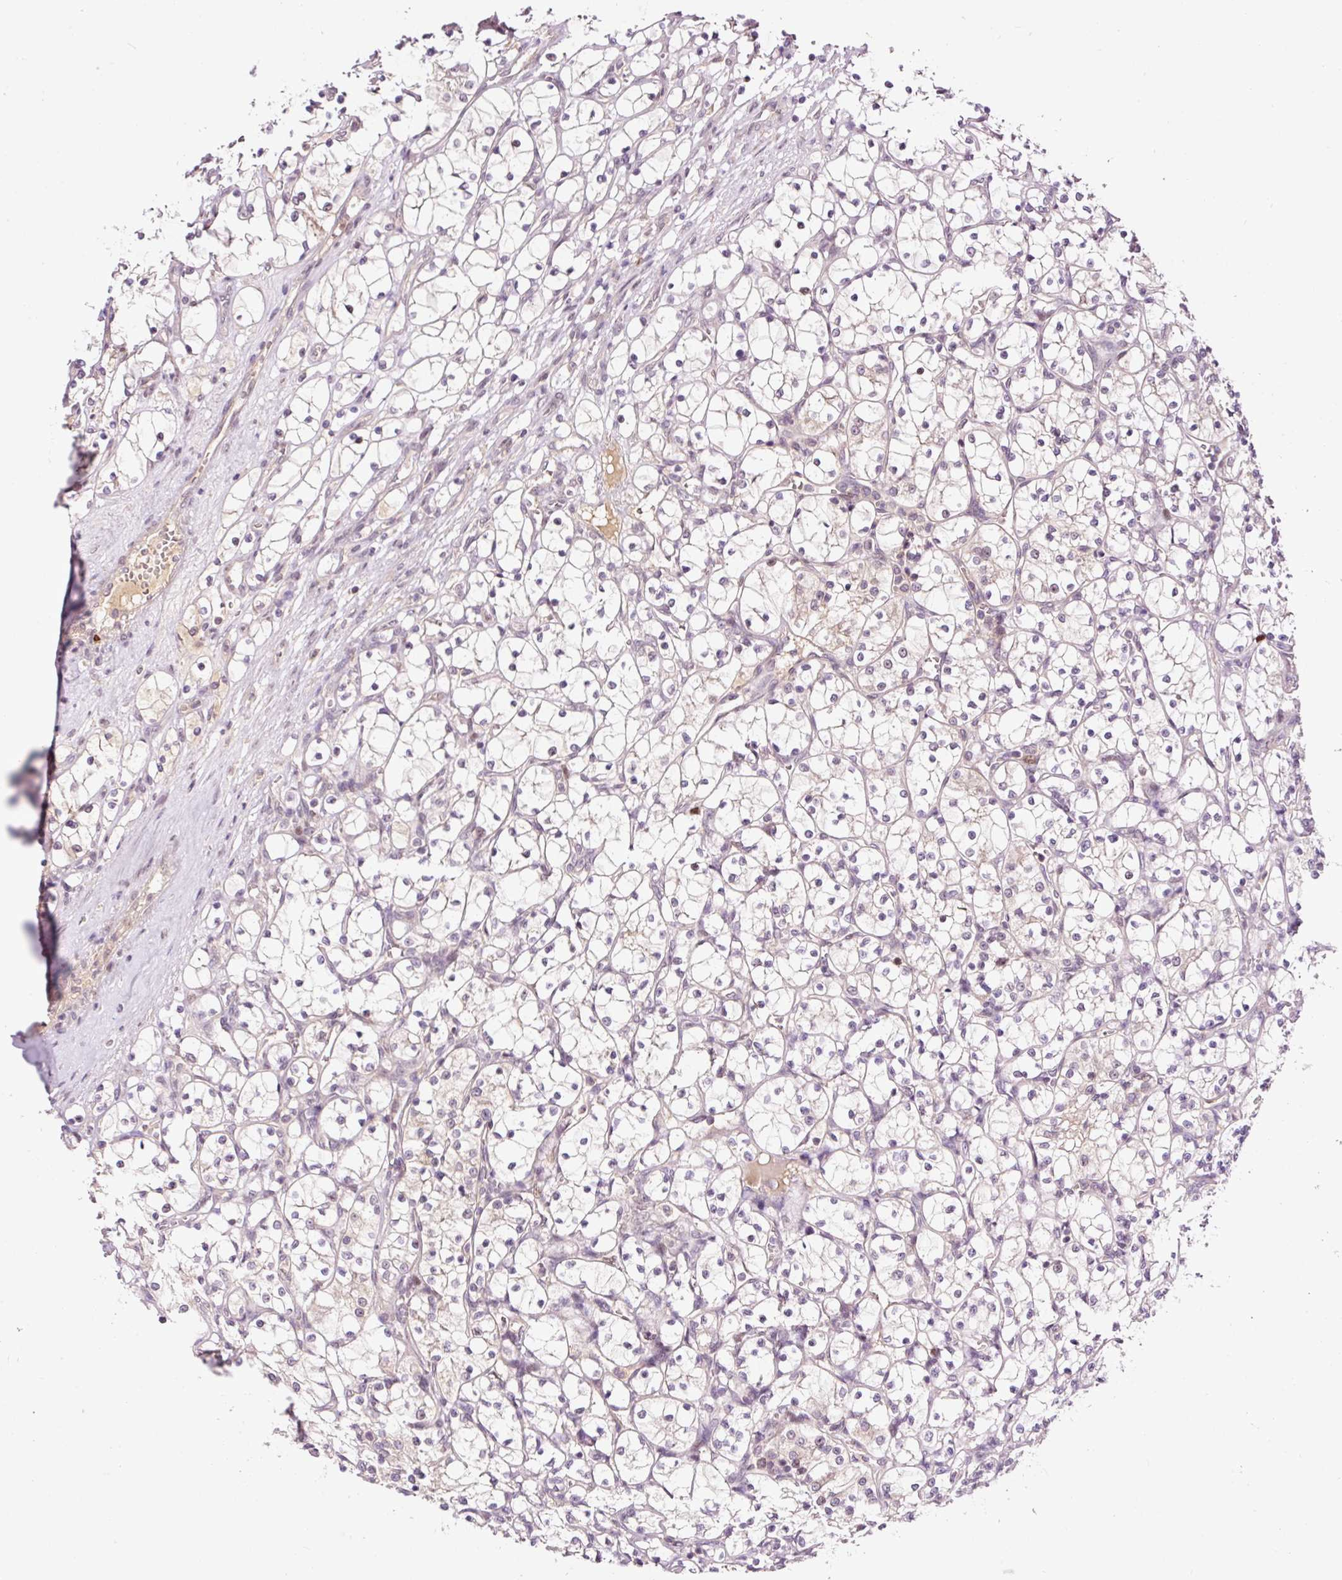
{"staining": {"intensity": "negative", "quantity": "none", "location": "none"}, "tissue": "renal cancer", "cell_type": "Tumor cells", "image_type": "cancer", "snomed": [{"axis": "morphology", "description": "Adenocarcinoma, NOS"}, {"axis": "topography", "description": "Kidney"}], "caption": "Immunohistochemistry micrograph of neoplastic tissue: human adenocarcinoma (renal) stained with DAB (3,3'-diaminobenzidine) demonstrates no significant protein staining in tumor cells. Brightfield microscopy of IHC stained with DAB (3,3'-diaminobenzidine) (brown) and hematoxylin (blue), captured at high magnification.", "gene": "DPPA4", "patient": {"sex": "female", "age": 69}}